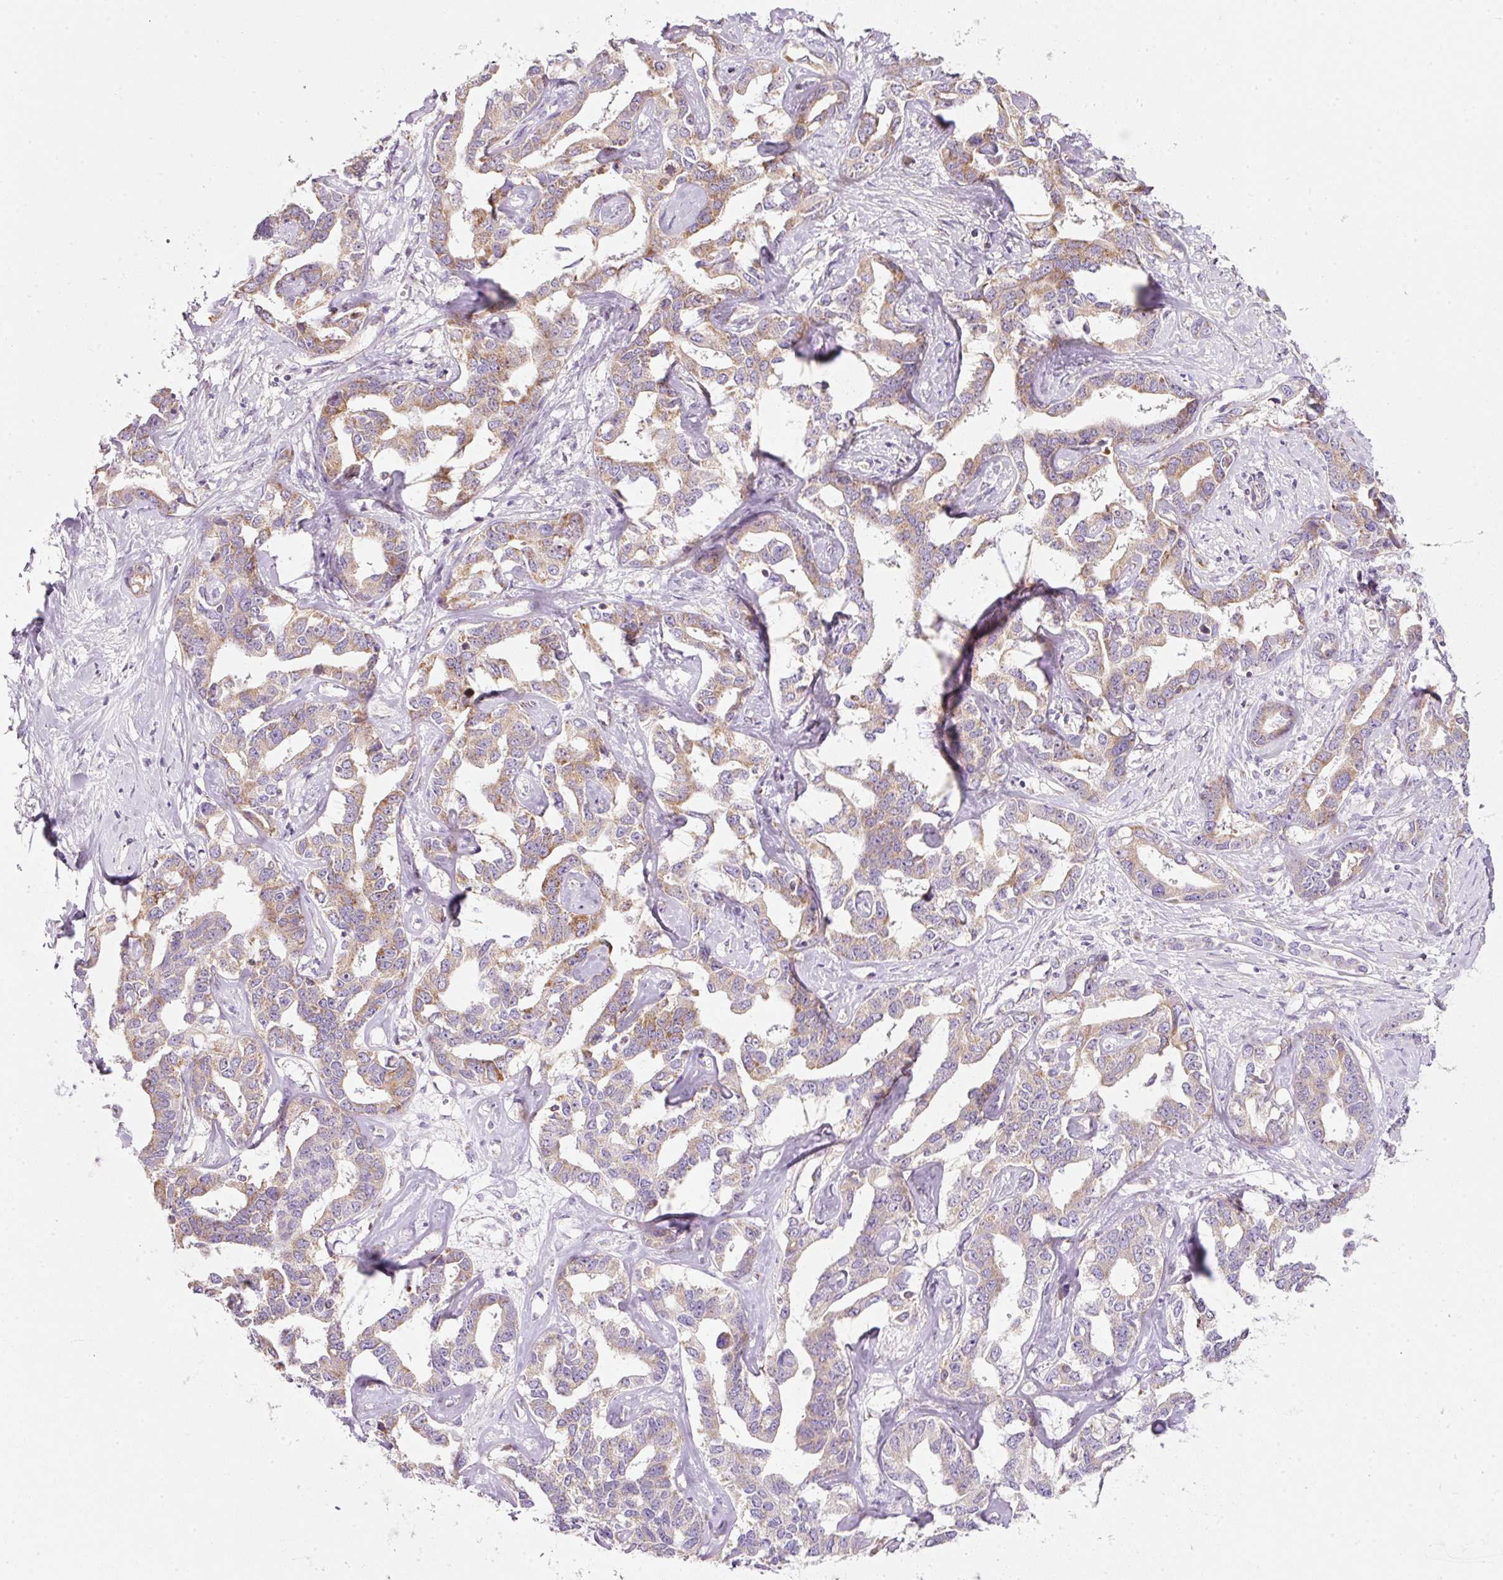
{"staining": {"intensity": "moderate", "quantity": "25%-75%", "location": "cytoplasmic/membranous"}, "tissue": "liver cancer", "cell_type": "Tumor cells", "image_type": "cancer", "snomed": [{"axis": "morphology", "description": "Cholangiocarcinoma"}, {"axis": "topography", "description": "Liver"}], "caption": "About 25%-75% of tumor cells in cholangiocarcinoma (liver) display moderate cytoplasmic/membranous protein expression as visualized by brown immunohistochemical staining.", "gene": "NDUFA1", "patient": {"sex": "male", "age": 59}}